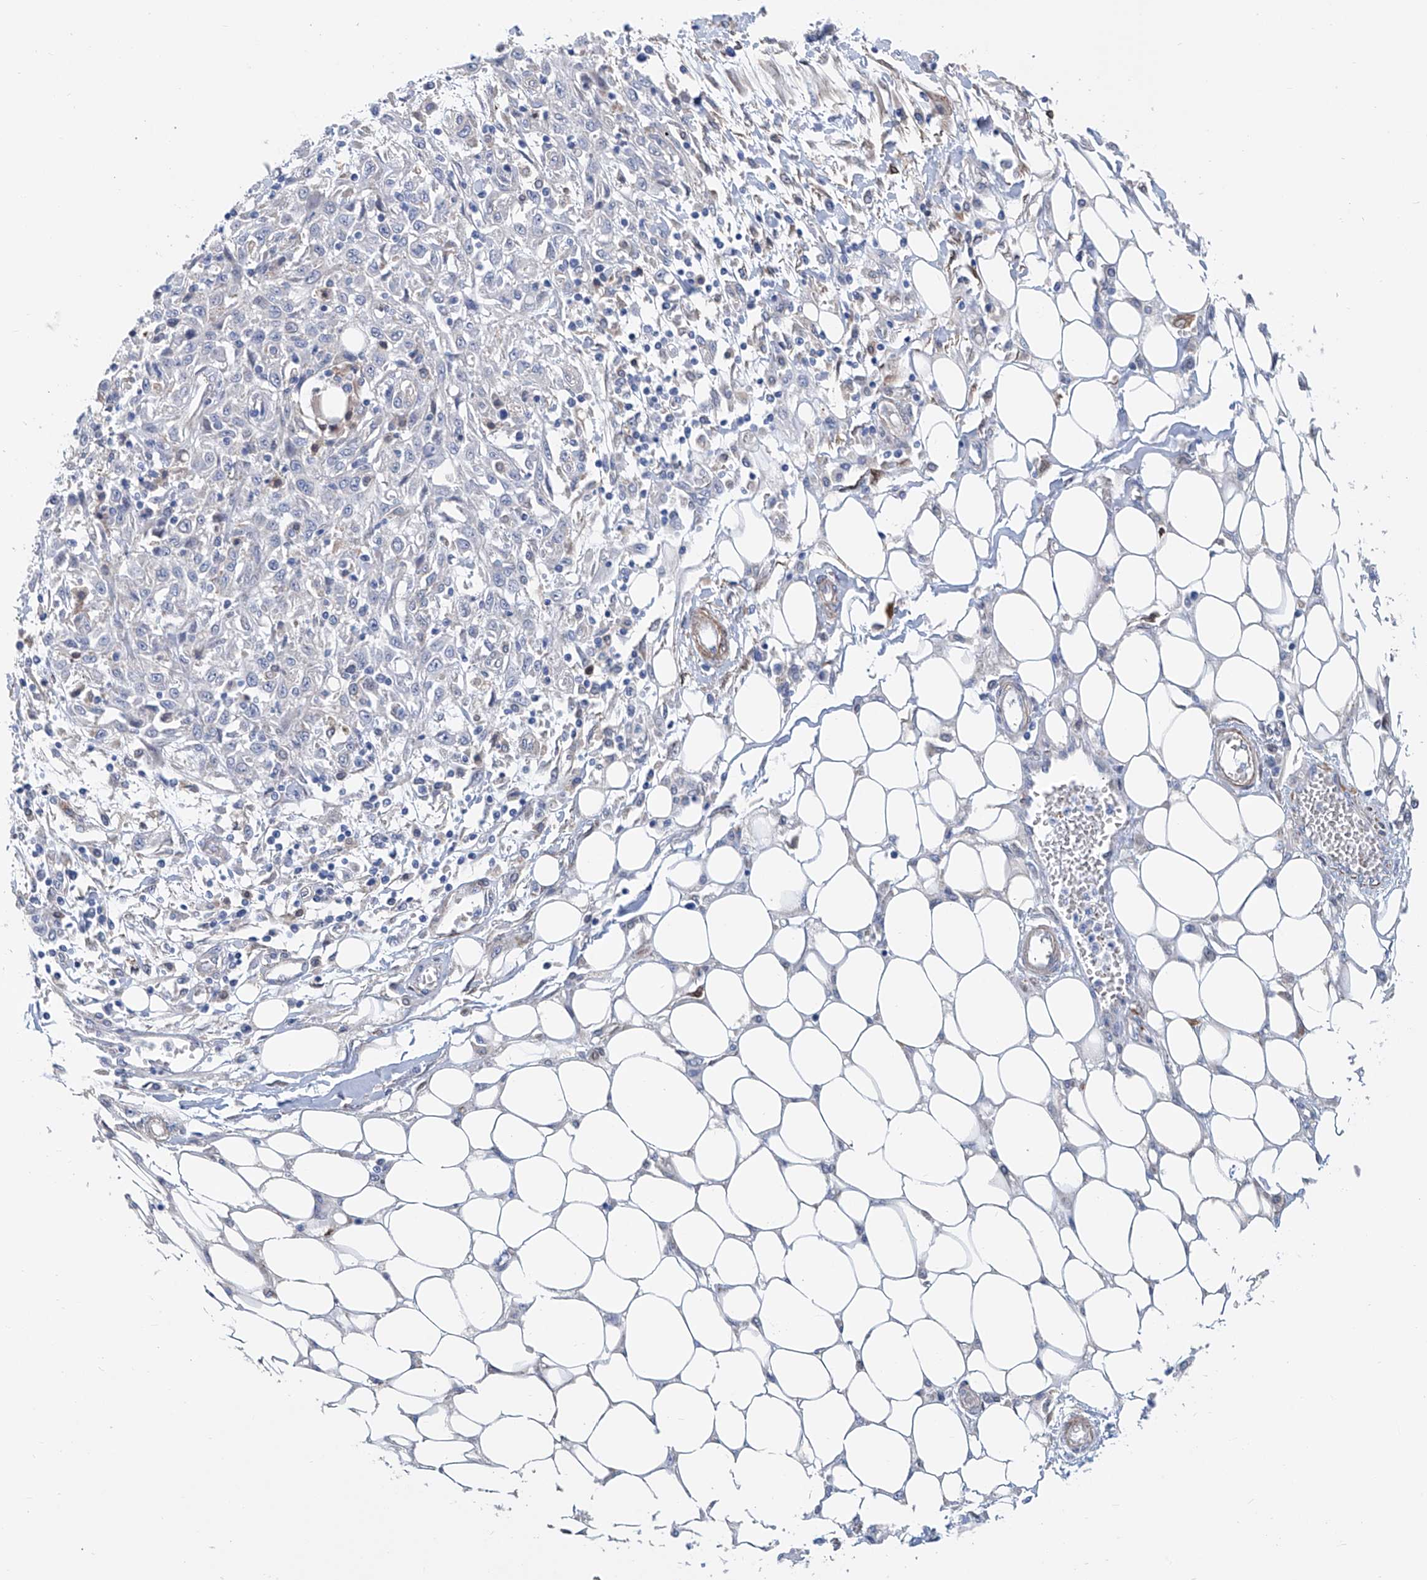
{"staining": {"intensity": "negative", "quantity": "none", "location": "none"}, "tissue": "skin cancer", "cell_type": "Tumor cells", "image_type": "cancer", "snomed": [{"axis": "morphology", "description": "Squamous cell carcinoma, NOS"}, {"axis": "morphology", "description": "Squamous cell carcinoma, metastatic, NOS"}, {"axis": "topography", "description": "Skin"}, {"axis": "topography", "description": "Lymph node"}], "caption": "Immunohistochemical staining of human skin metastatic squamous cell carcinoma shows no significant expression in tumor cells.", "gene": "TNN", "patient": {"sex": "male", "age": 75}}